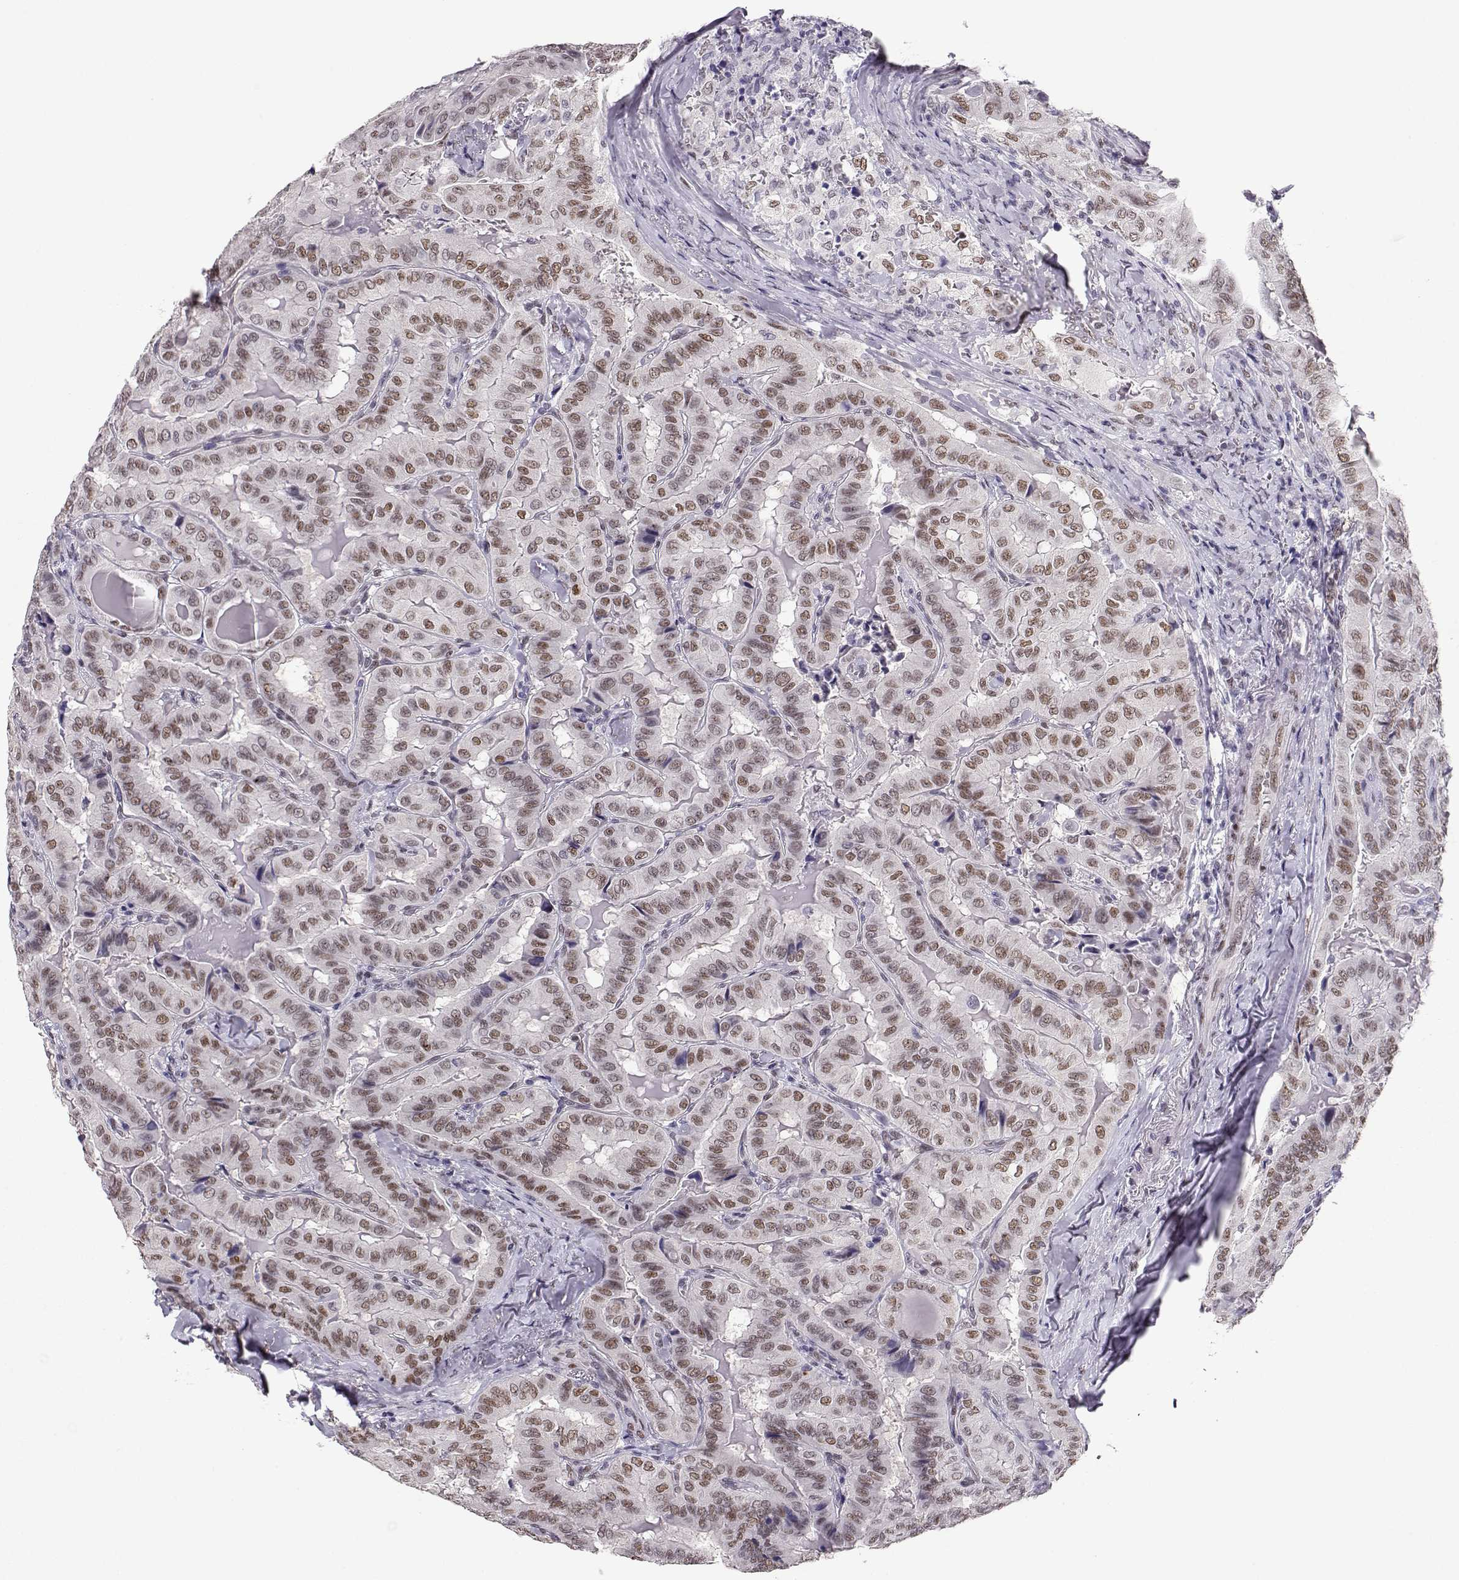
{"staining": {"intensity": "weak", "quantity": ">75%", "location": "nuclear"}, "tissue": "thyroid cancer", "cell_type": "Tumor cells", "image_type": "cancer", "snomed": [{"axis": "morphology", "description": "Papillary adenocarcinoma, NOS"}, {"axis": "topography", "description": "Thyroid gland"}], "caption": "Thyroid papillary adenocarcinoma stained with DAB immunohistochemistry reveals low levels of weak nuclear expression in about >75% of tumor cells. Nuclei are stained in blue.", "gene": "POLI", "patient": {"sex": "female", "age": 68}}